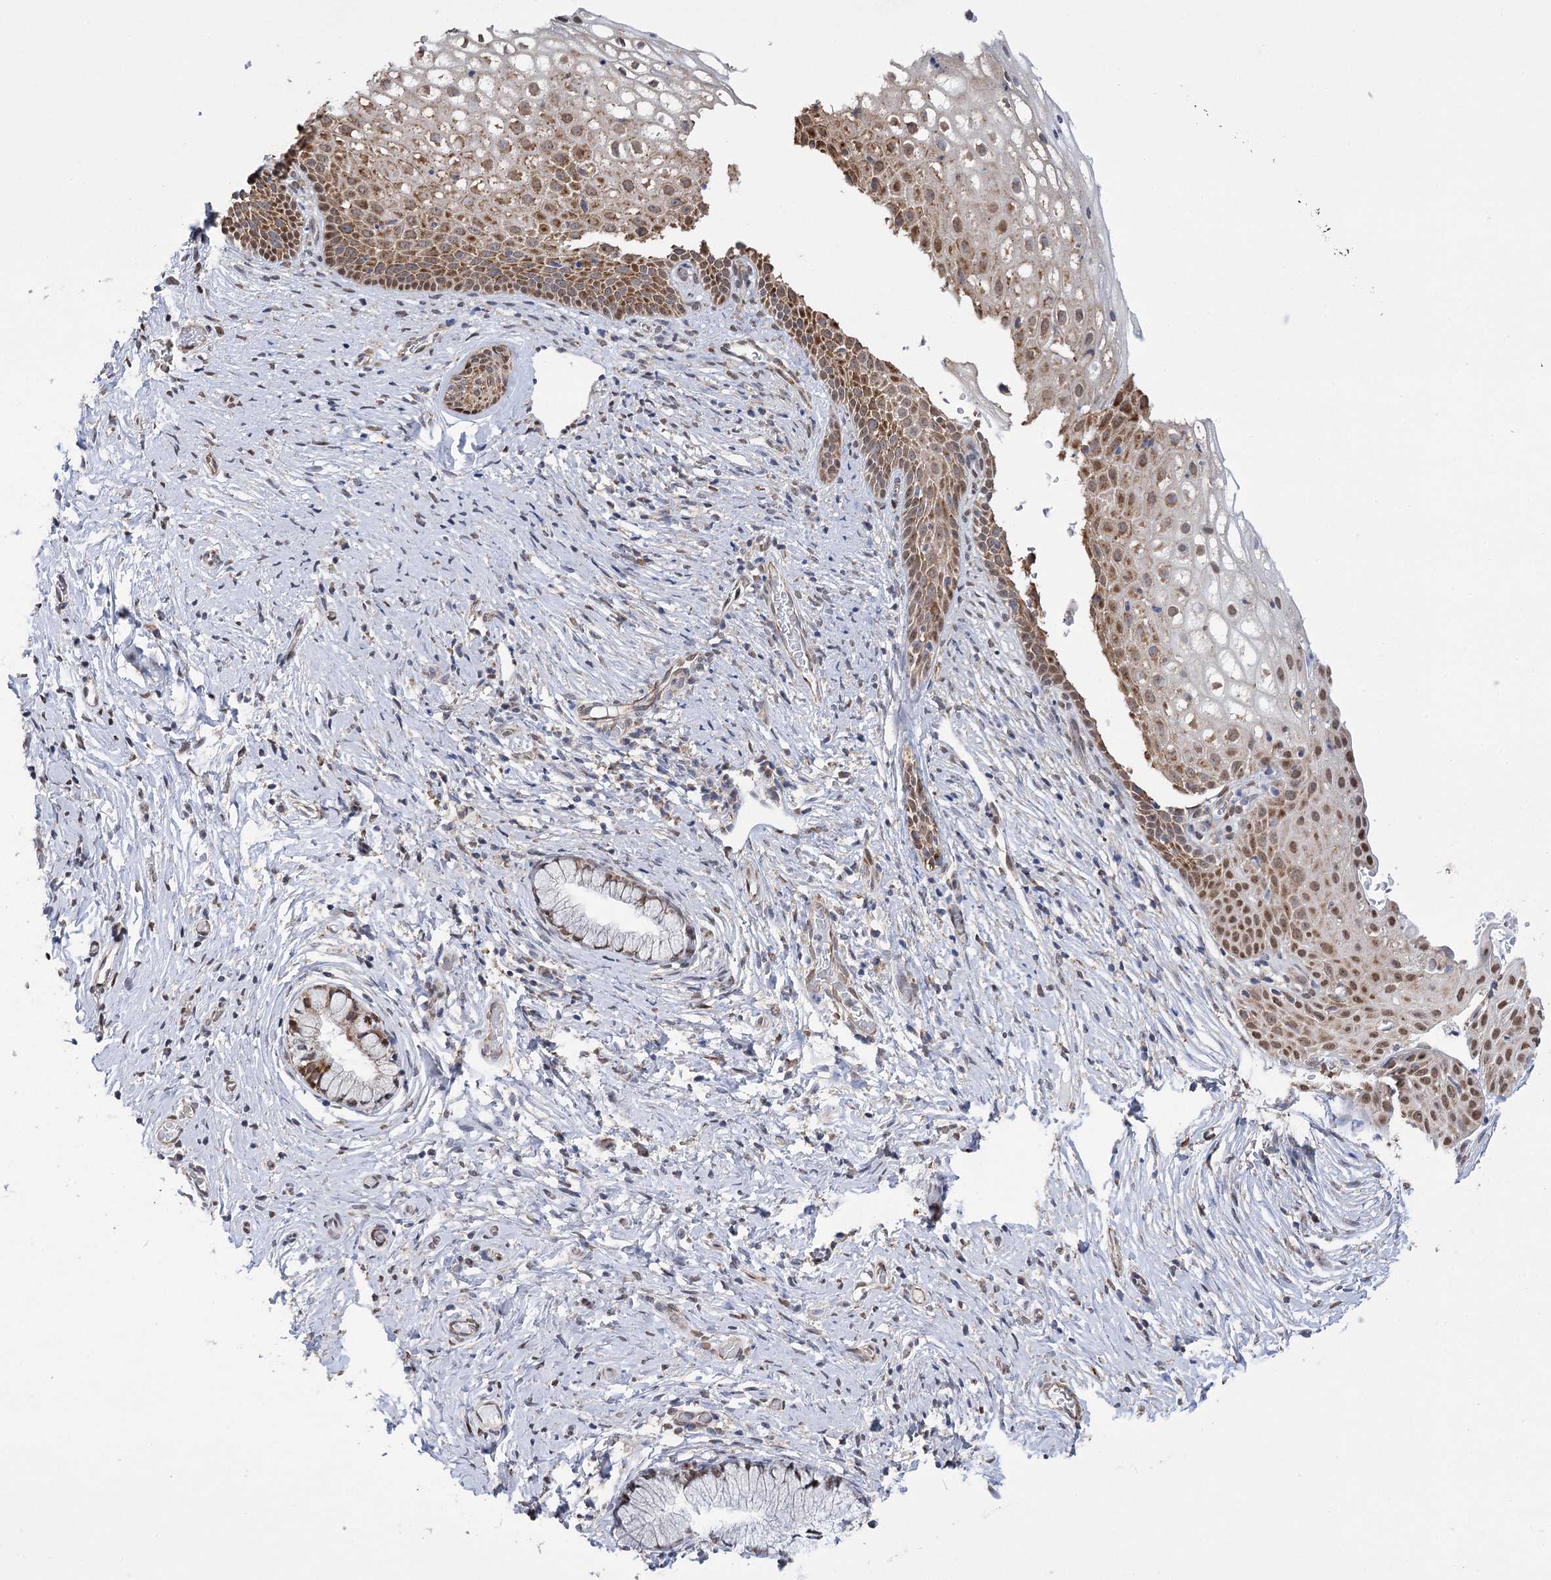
{"staining": {"intensity": "moderate", "quantity": "<25%", "location": "cytoplasmic/membranous"}, "tissue": "cervix", "cell_type": "Glandular cells", "image_type": "normal", "snomed": [{"axis": "morphology", "description": "Normal tissue, NOS"}, {"axis": "topography", "description": "Cervix"}], "caption": "Brown immunohistochemical staining in unremarkable human cervix reveals moderate cytoplasmic/membranous staining in approximately <25% of glandular cells. The staining is performed using DAB (3,3'-diaminobenzidine) brown chromogen to label protein expression. The nuclei are counter-stained blue using hematoxylin.", "gene": "NFU1", "patient": {"sex": "female", "age": 33}}